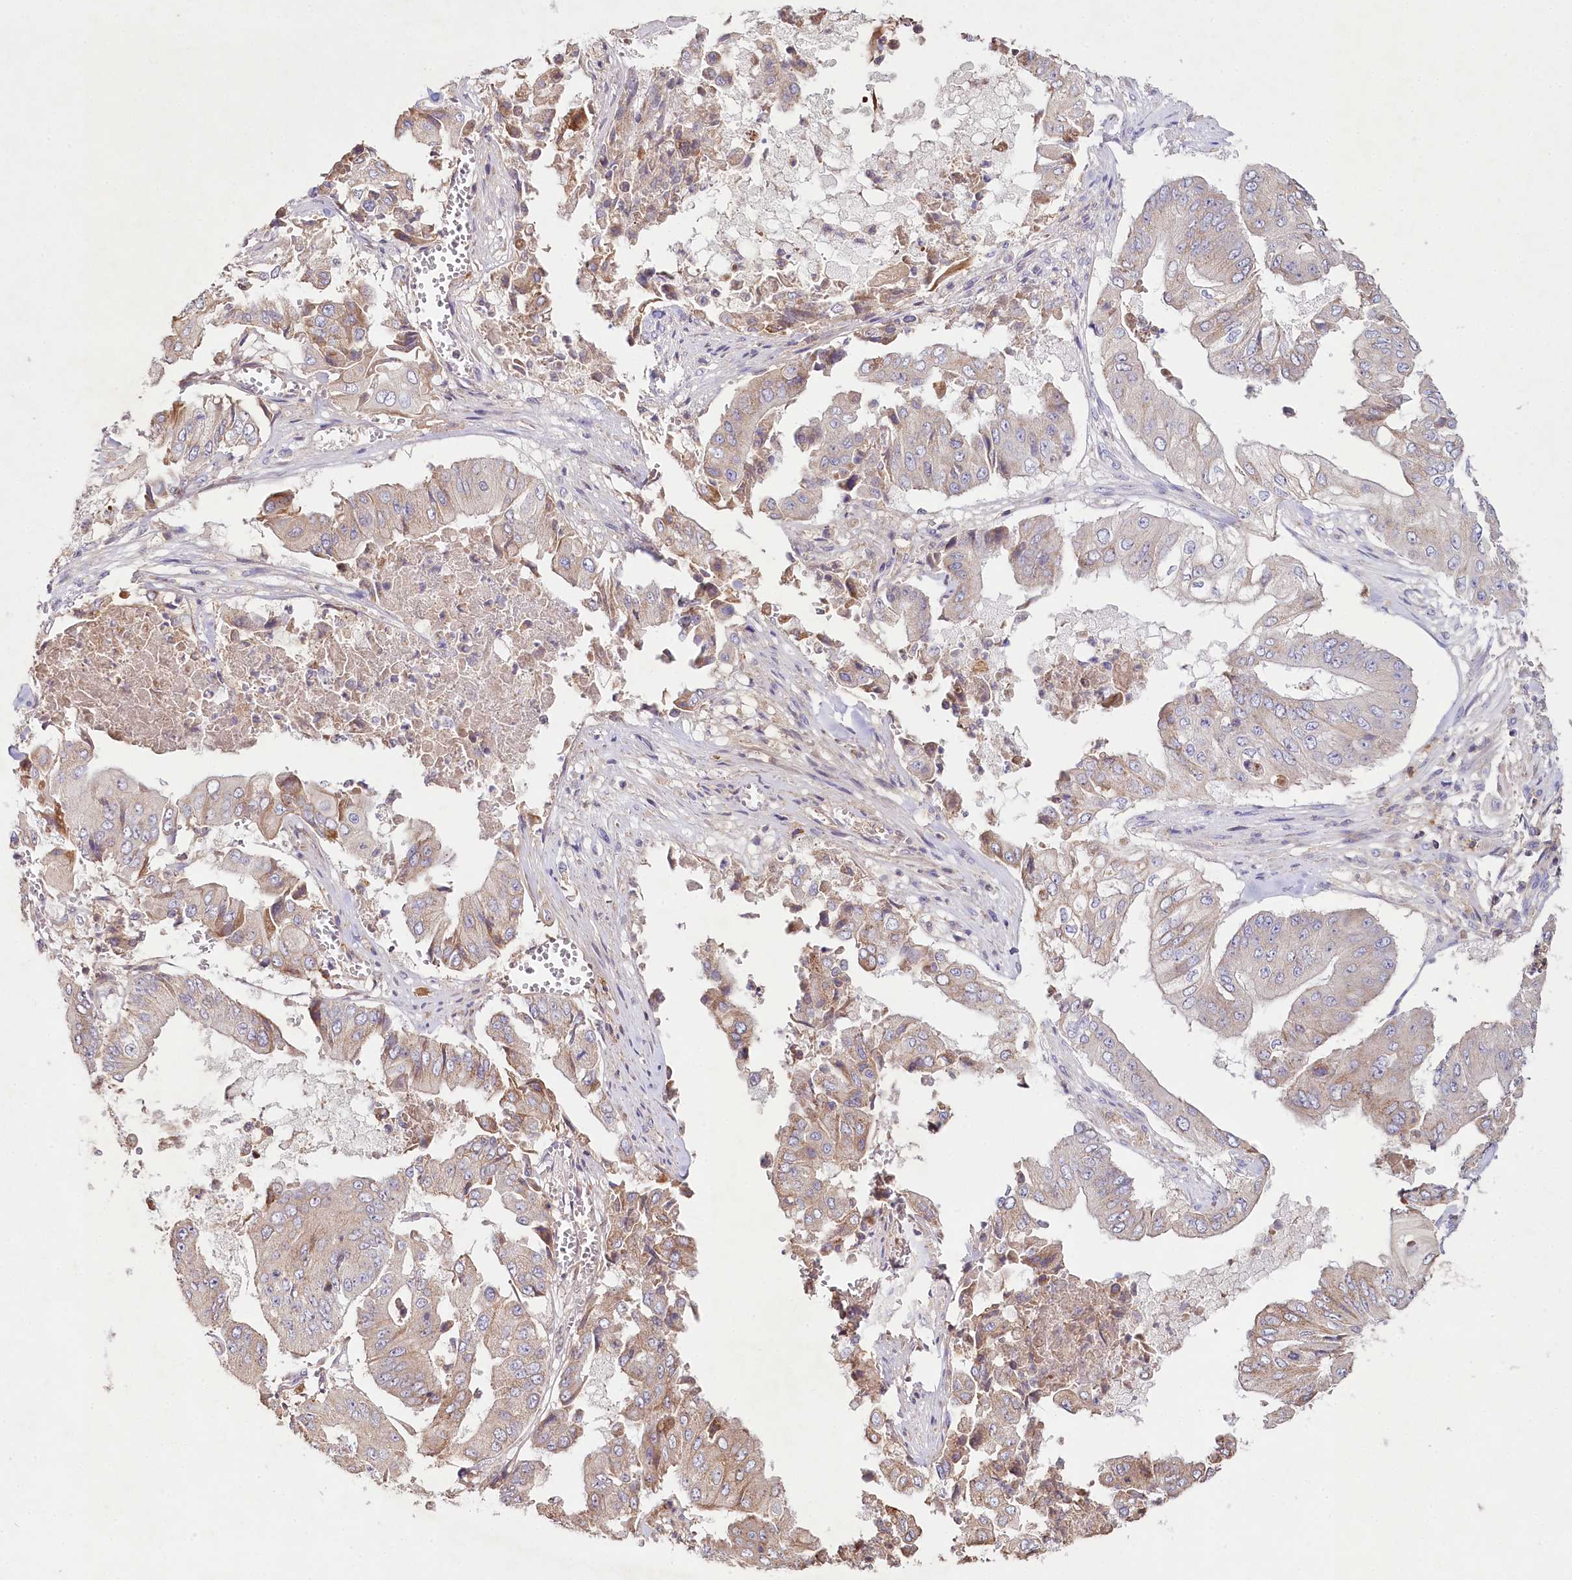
{"staining": {"intensity": "weak", "quantity": ">75%", "location": "cytoplasmic/membranous"}, "tissue": "pancreatic cancer", "cell_type": "Tumor cells", "image_type": "cancer", "snomed": [{"axis": "morphology", "description": "Adenocarcinoma, NOS"}, {"axis": "topography", "description": "Pancreas"}], "caption": "About >75% of tumor cells in pancreatic cancer (adenocarcinoma) exhibit weak cytoplasmic/membranous protein positivity as visualized by brown immunohistochemical staining.", "gene": "RBP5", "patient": {"sex": "female", "age": 77}}